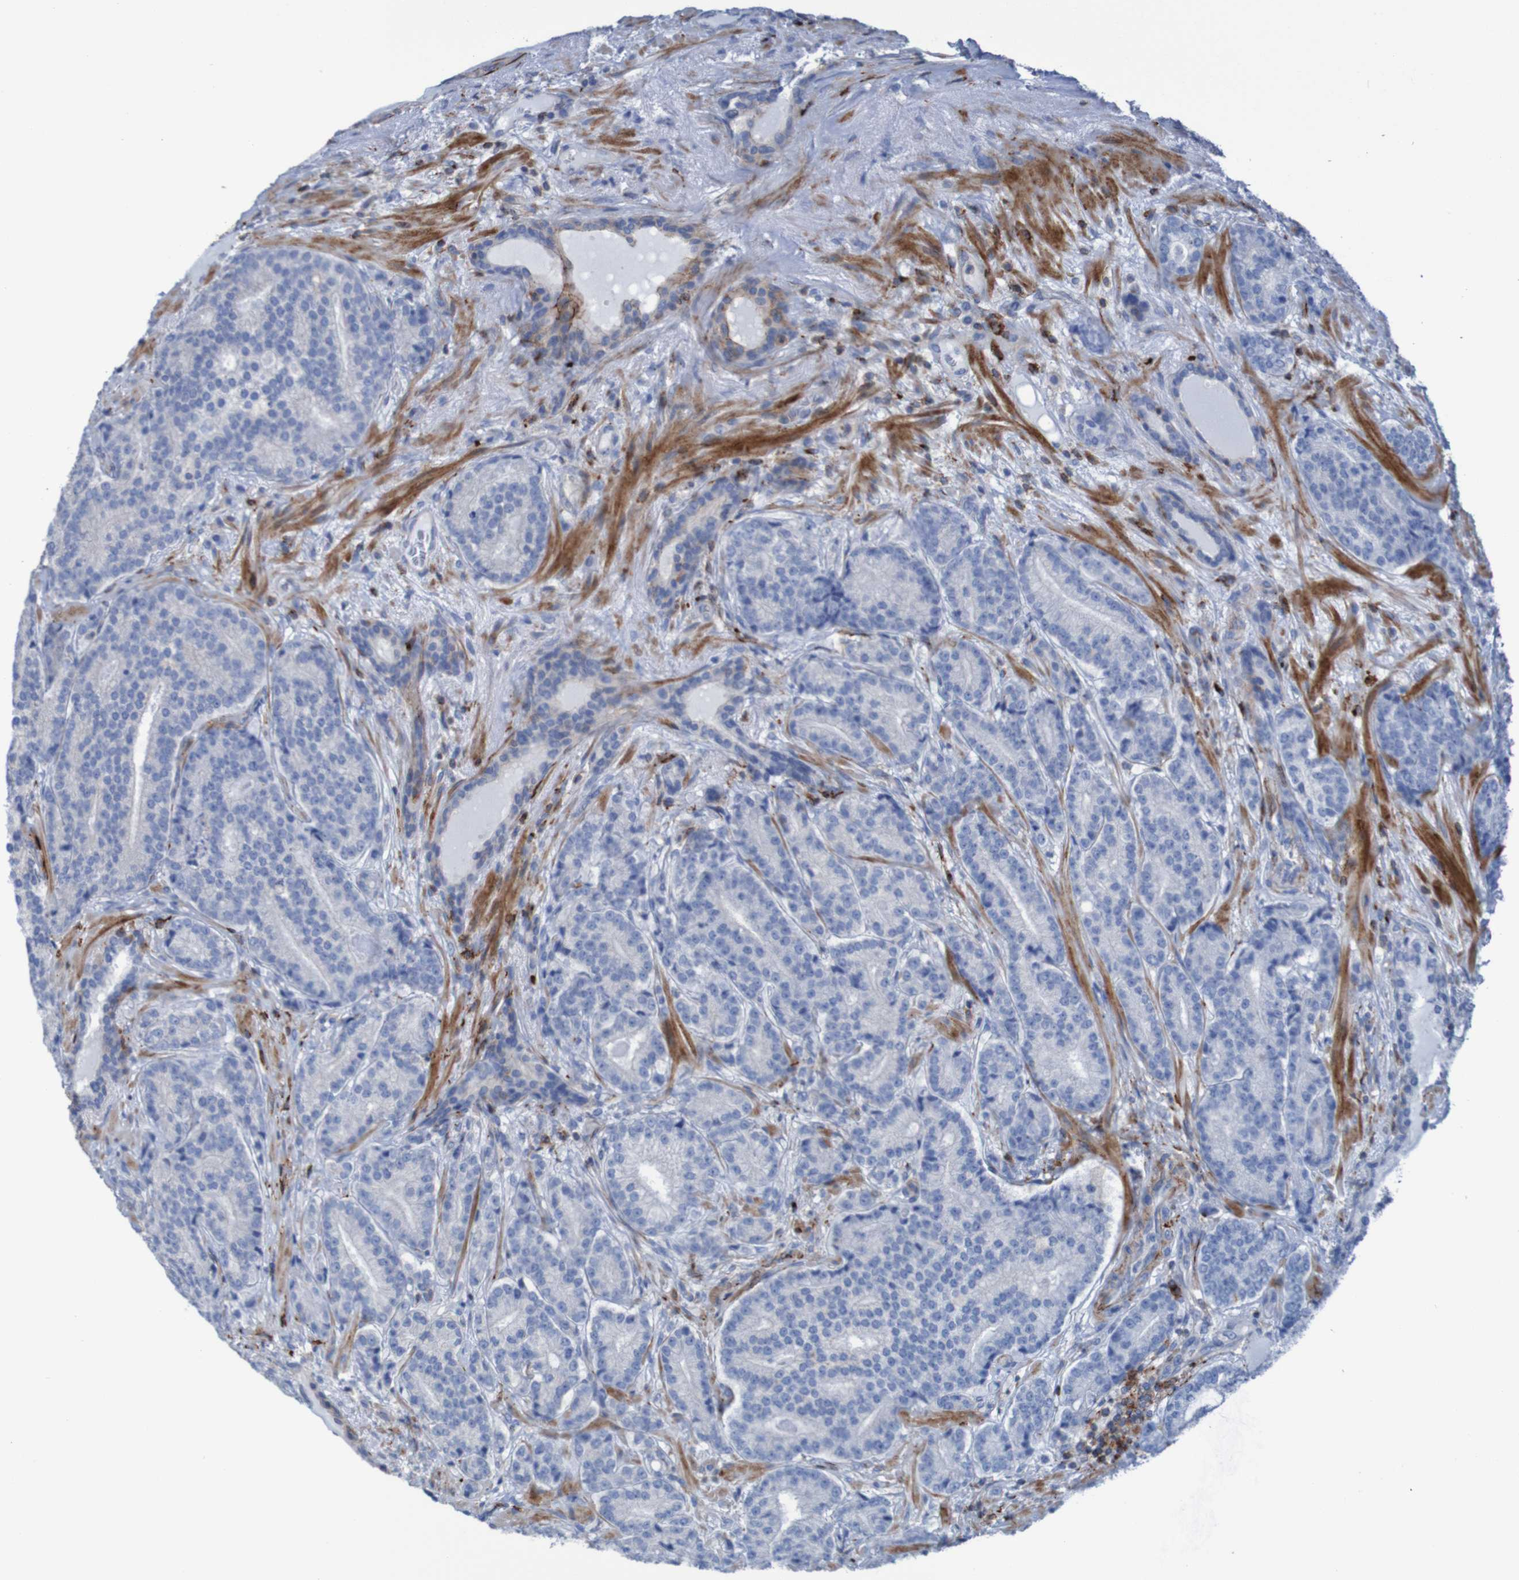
{"staining": {"intensity": "negative", "quantity": "none", "location": "none"}, "tissue": "prostate cancer", "cell_type": "Tumor cells", "image_type": "cancer", "snomed": [{"axis": "morphology", "description": "Adenocarcinoma, High grade"}, {"axis": "topography", "description": "Prostate"}], "caption": "Photomicrograph shows no protein staining in tumor cells of prostate cancer (adenocarcinoma (high-grade)) tissue.", "gene": "RNF182", "patient": {"sex": "male", "age": 61}}